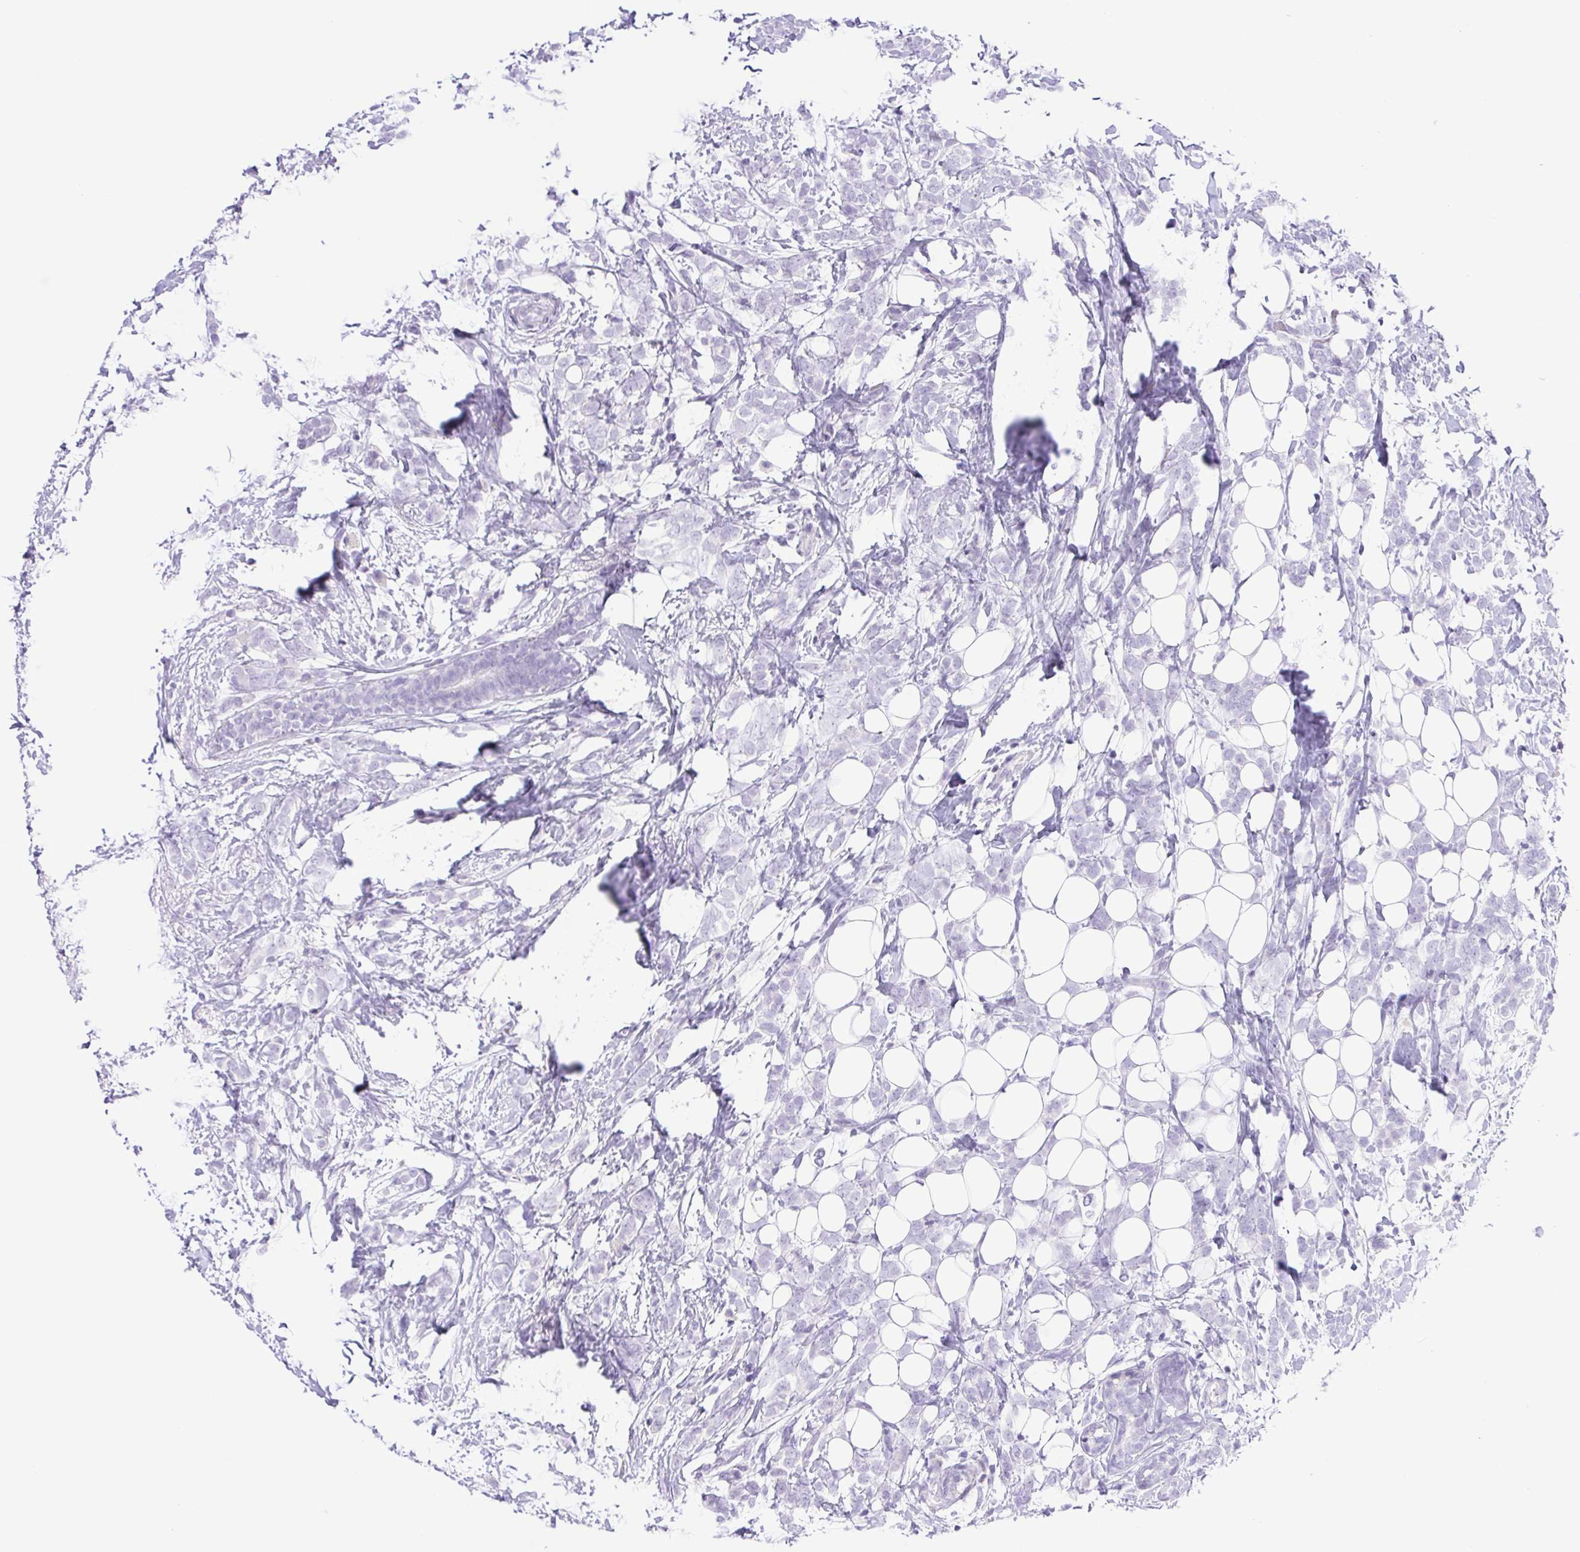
{"staining": {"intensity": "negative", "quantity": "none", "location": "none"}, "tissue": "breast cancer", "cell_type": "Tumor cells", "image_type": "cancer", "snomed": [{"axis": "morphology", "description": "Lobular carcinoma"}, {"axis": "topography", "description": "Breast"}], "caption": "Human breast lobular carcinoma stained for a protein using IHC shows no staining in tumor cells.", "gene": "SYNPR", "patient": {"sex": "female", "age": 49}}